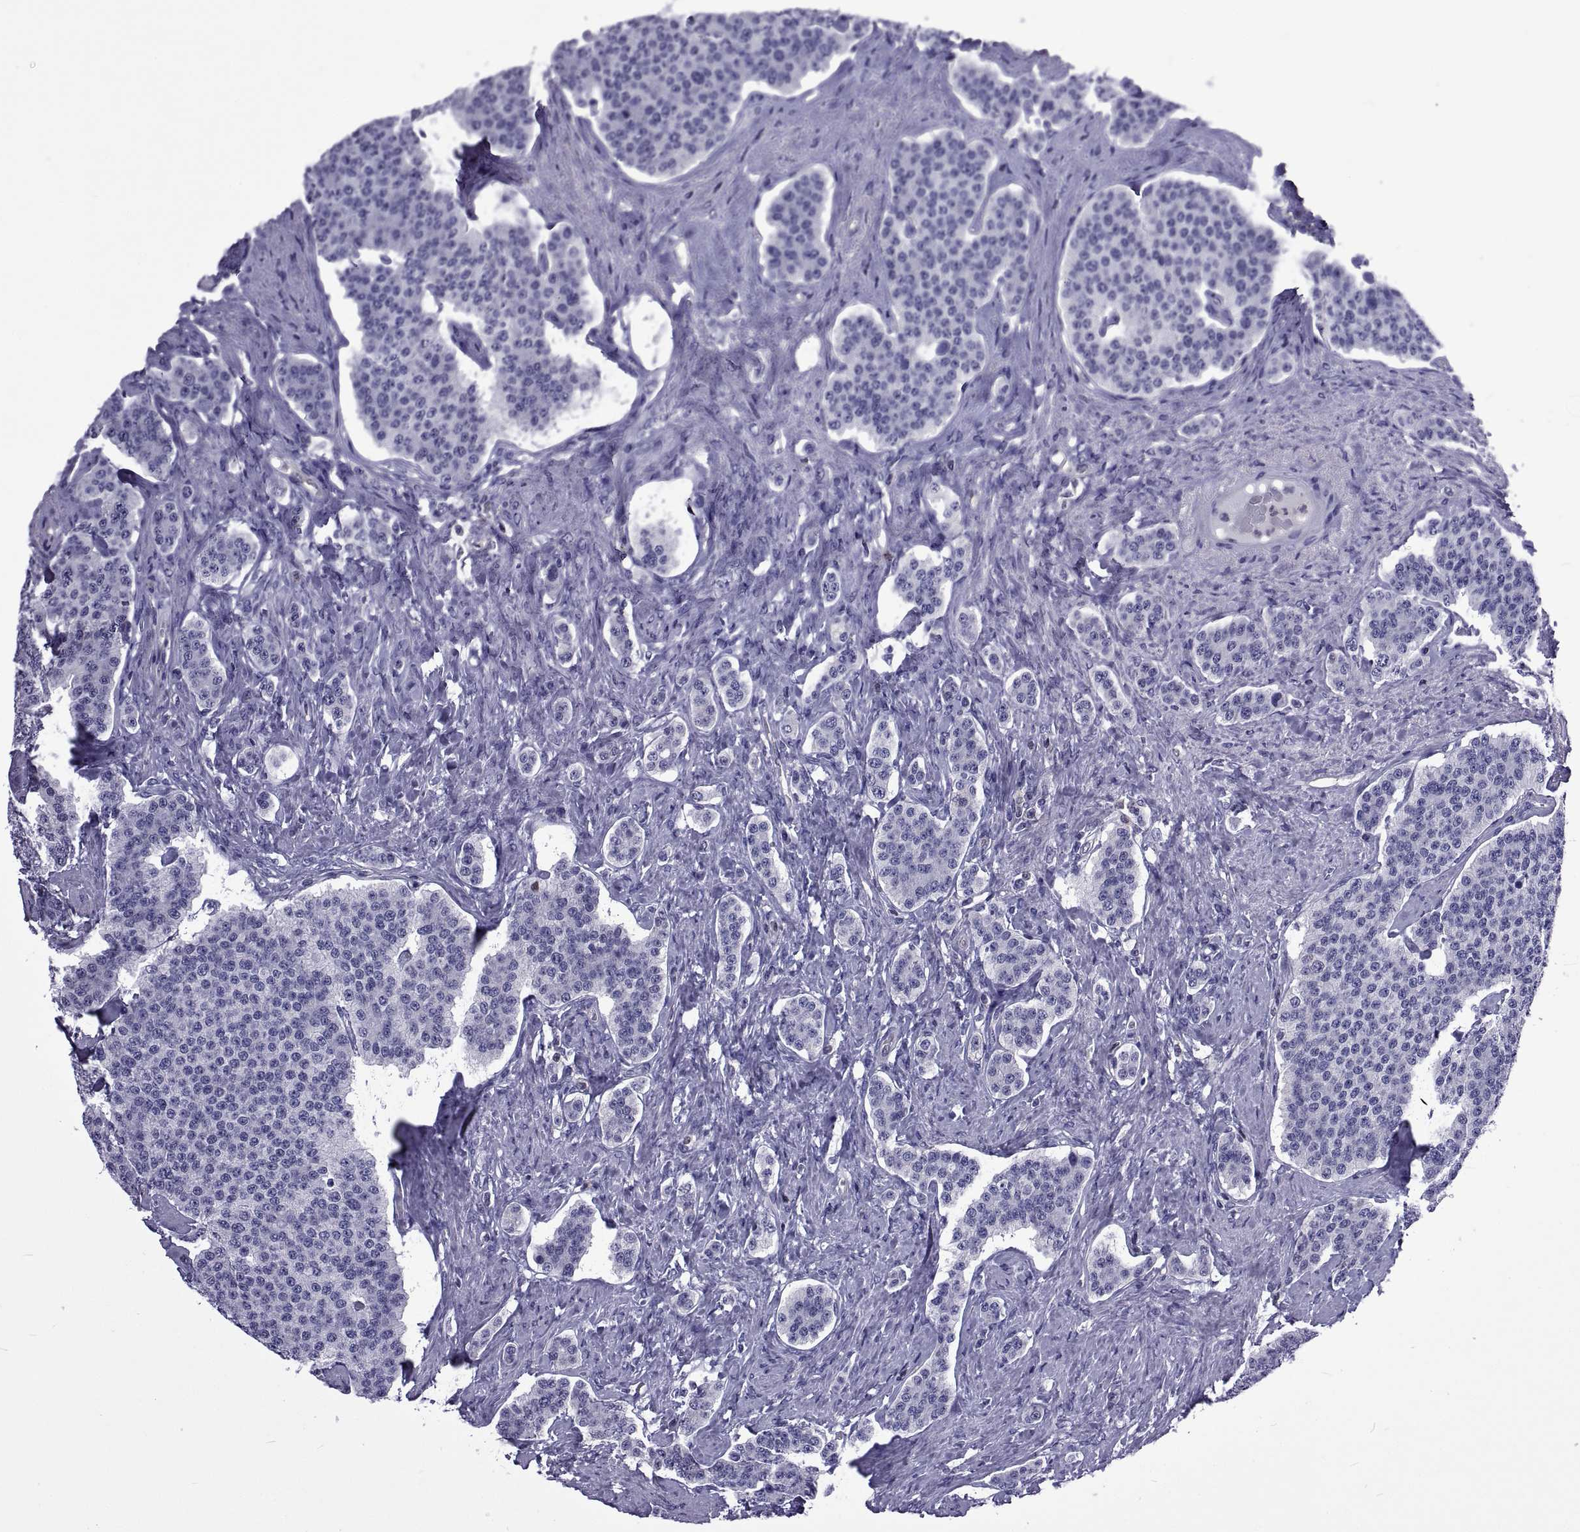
{"staining": {"intensity": "negative", "quantity": "none", "location": "none"}, "tissue": "carcinoid", "cell_type": "Tumor cells", "image_type": "cancer", "snomed": [{"axis": "morphology", "description": "Carcinoid, malignant, NOS"}, {"axis": "topography", "description": "Small intestine"}], "caption": "This is an immunohistochemistry (IHC) histopathology image of malignant carcinoid. There is no staining in tumor cells.", "gene": "LCN9", "patient": {"sex": "female", "age": 58}}